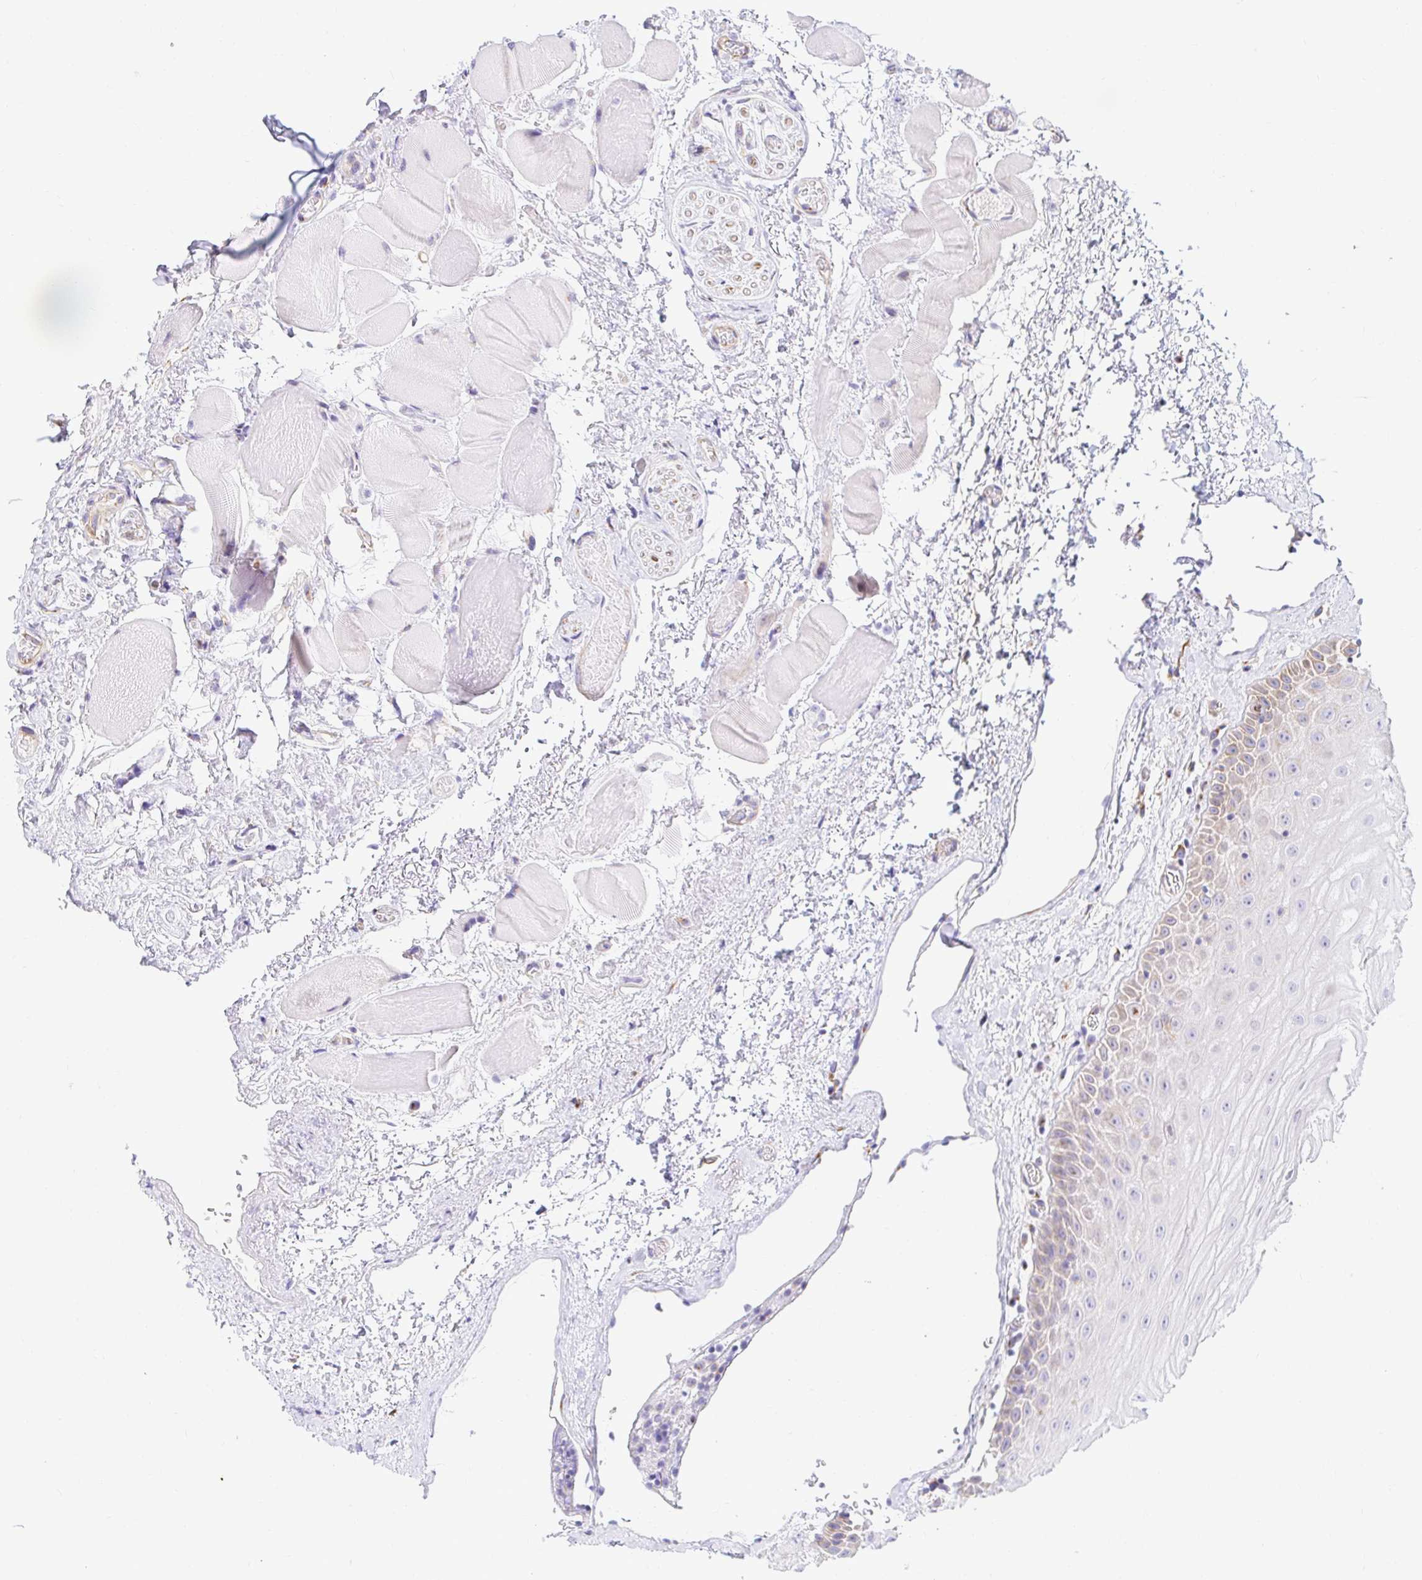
{"staining": {"intensity": "weak", "quantity": "<25%", "location": "cytoplasmic/membranous,nuclear"}, "tissue": "oral mucosa", "cell_type": "Squamous epithelial cells", "image_type": "normal", "snomed": [{"axis": "morphology", "description": "Normal tissue, NOS"}, {"axis": "topography", "description": "Oral tissue"}], "caption": "DAB (3,3'-diaminobenzidine) immunohistochemical staining of normal human oral mucosa exhibits no significant expression in squamous epithelial cells.", "gene": "CAPSL", "patient": {"sex": "female", "age": 82}}